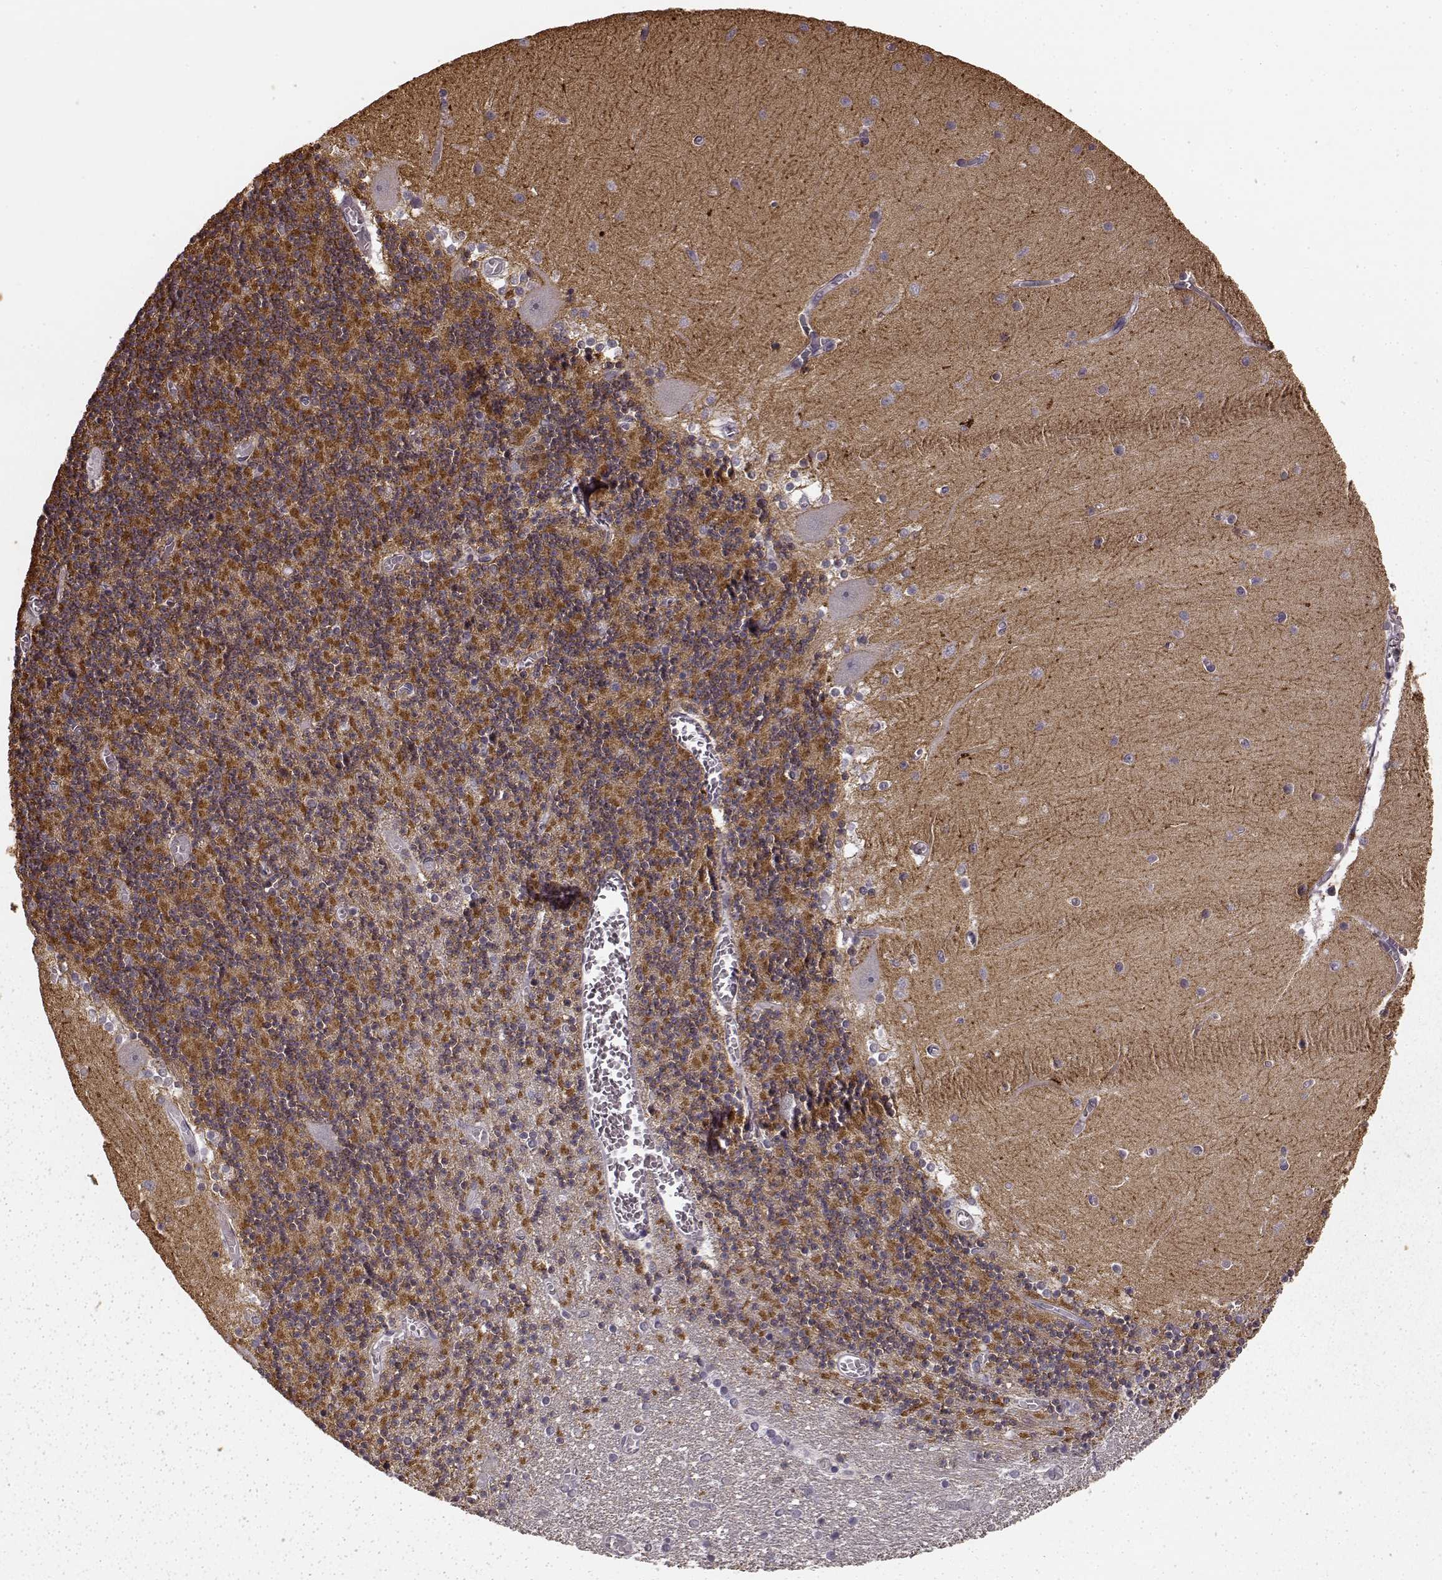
{"staining": {"intensity": "negative", "quantity": "none", "location": "none"}, "tissue": "cerebellum", "cell_type": "Cells in granular layer", "image_type": "normal", "snomed": [{"axis": "morphology", "description": "Normal tissue, NOS"}, {"axis": "topography", "description": "Cerebellum"}], "caption": "This is a micrograph of immunohistochemistry (IHC) staining of normal cerebellum, which shows no positivity in cells in granular layer.", "gene": "PRKCE", "patient": {"sex": "female", "age": 28}}